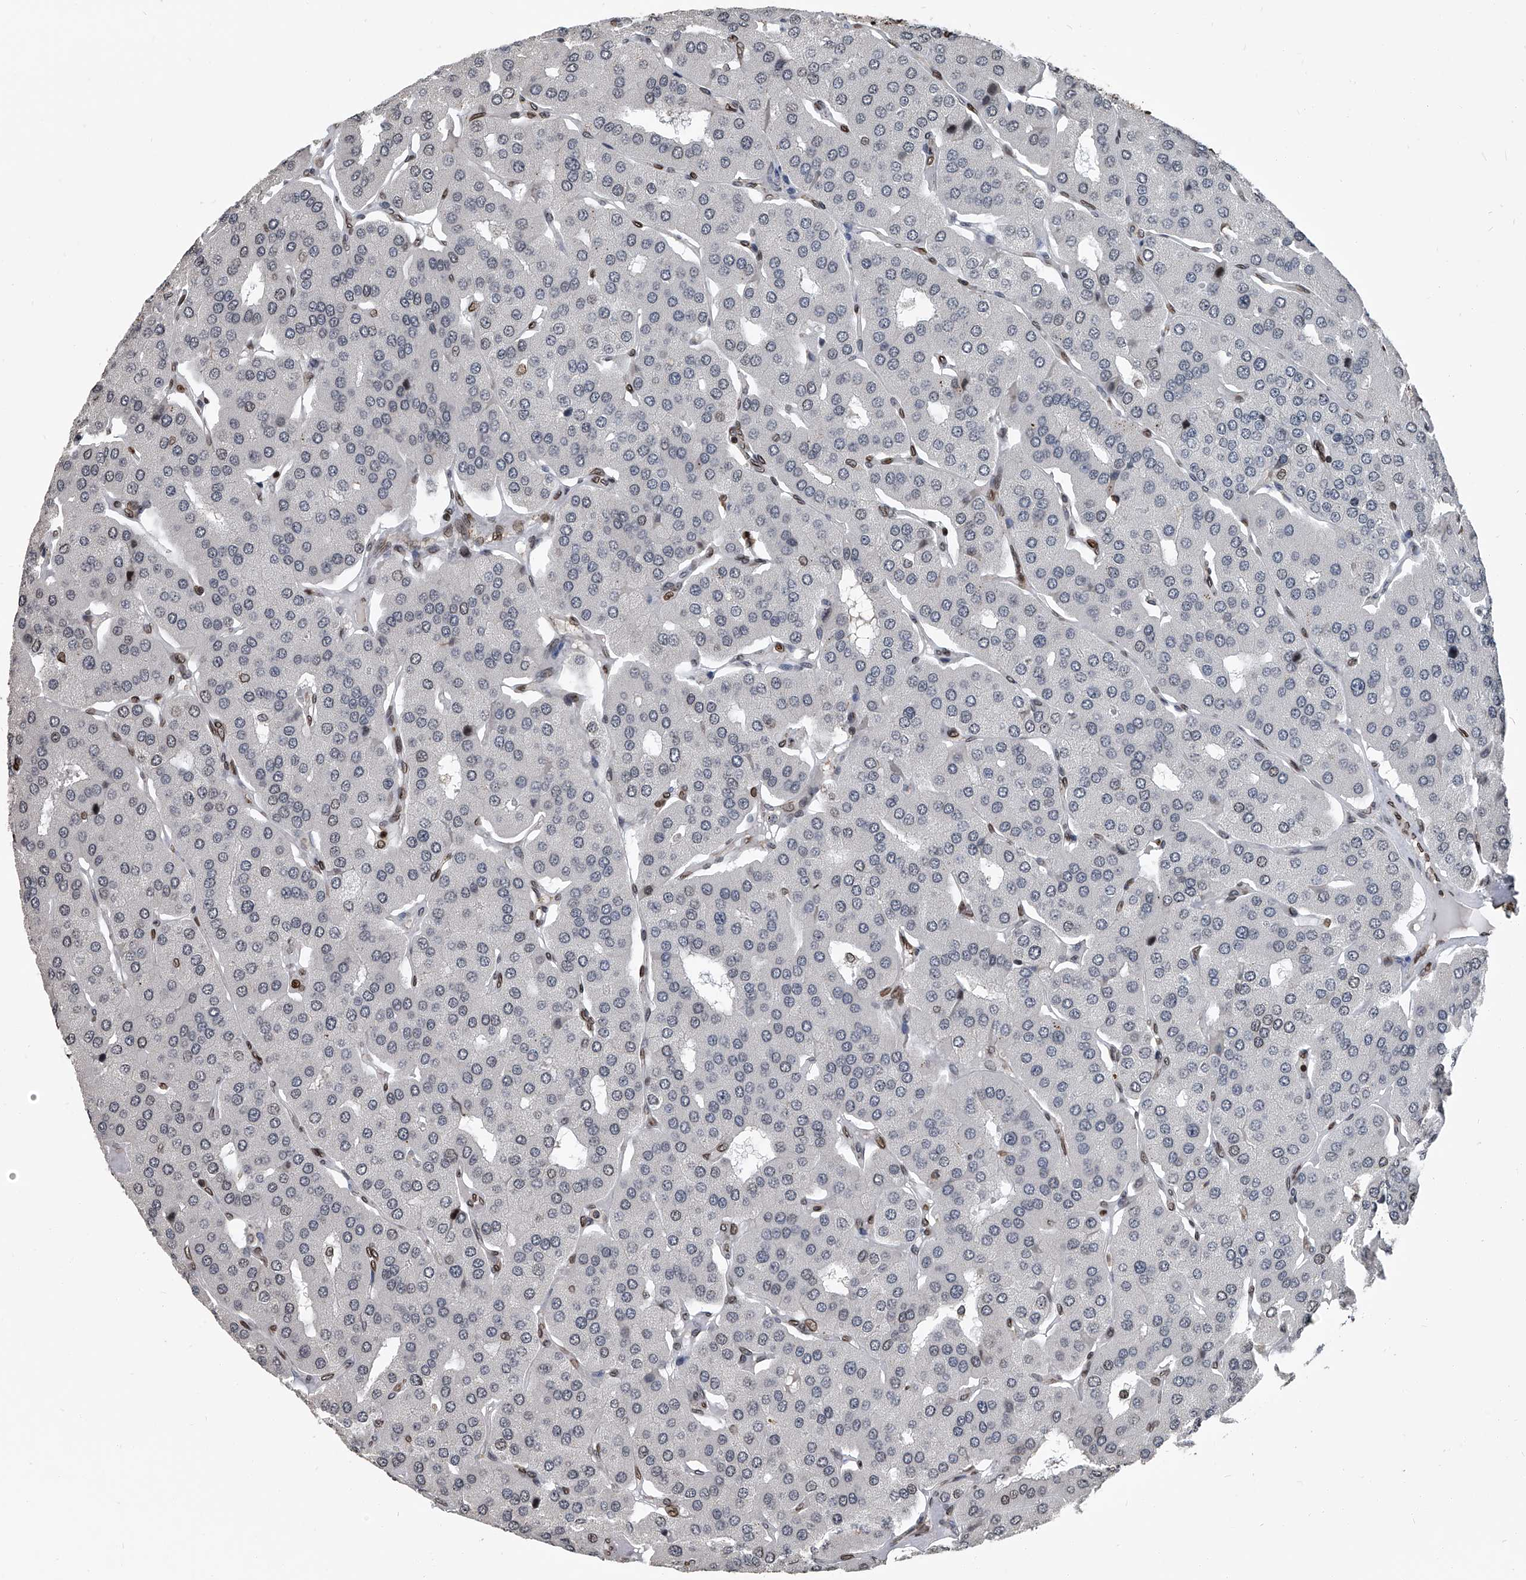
{"staining": {"intensity": "negative", "quantity": "none", "location": "none"}, "tissue": "parathyroid gland", "cell_type": "Glandular cells", "image_type": "normal", "snomed": [{"axis": "morphology", "description": "Normal tissue, NOS"}, {"axis": "morphology", "description": "Adenoma, NOS"}, {"axis": "topography", "description": "Parathyroid gland"}], "caption": "Immunohistochemistry micrograph of unremarkable human parathyroid gland stained for a protein (brown), which demonstrates no staining in glandular cells.", "gene": "PHF20", "patient": {"sex": "female", "age": 86}}